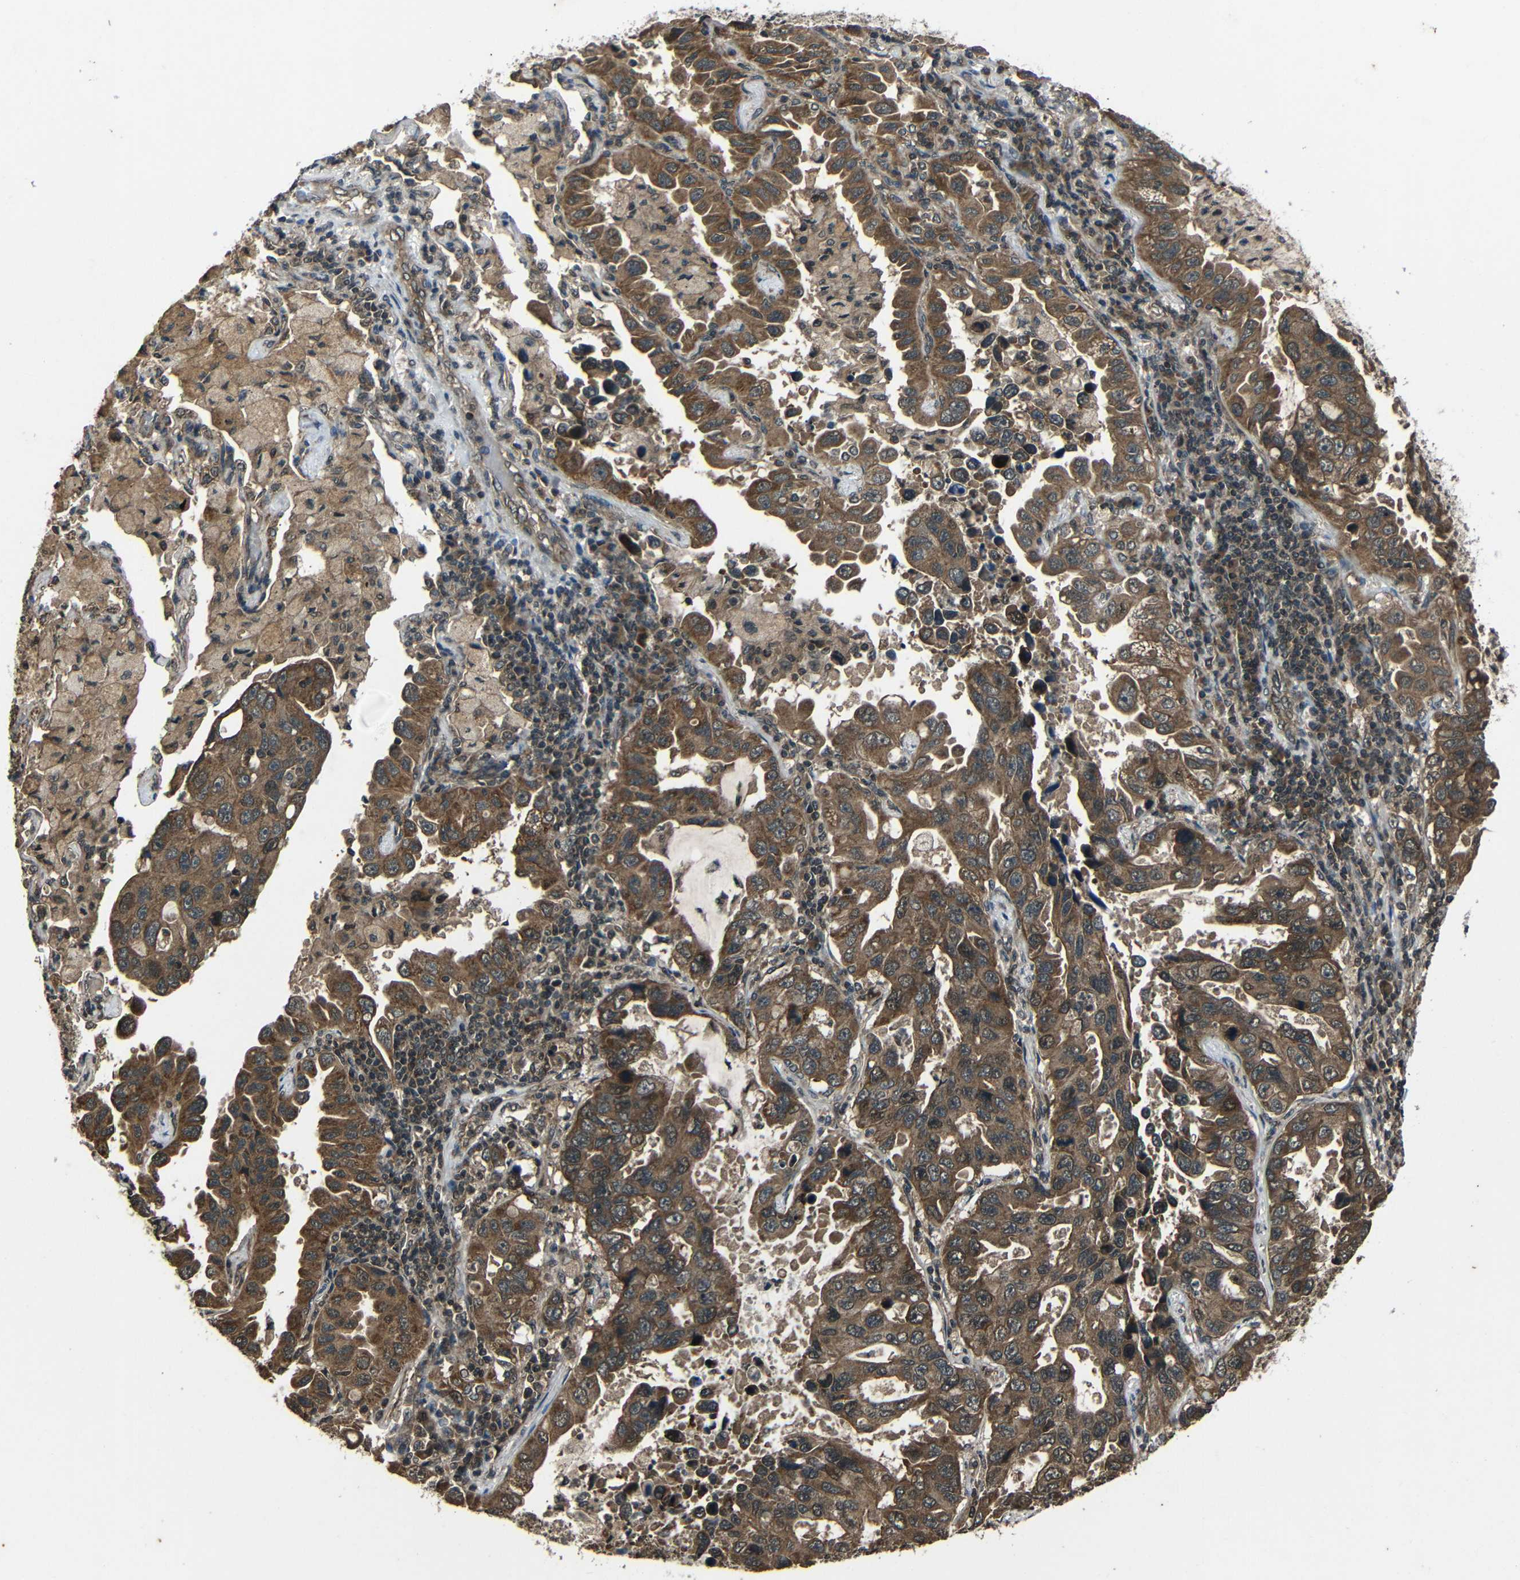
{"staining": {"intensity": "moderate", "quantity": ">75%", "location": "cytoplasmic/membranous"}, "tissue": "lung cancer", "cell_type": "Tumor cells", "image_type": "cancer", "snomed": [{"axis": "morphology", "description": "Adenocarcinoma, NOS"}, {"axis": "topography", "description": "Lung"}], "caption": "The immunohistochemical stain highlights moderate cytoplasmic/membranous positivity in tumor cells of adenocarcinoma (lung) tissue.", "gene": "PLK2", "patient": {"sex": "male", "age": 64}}